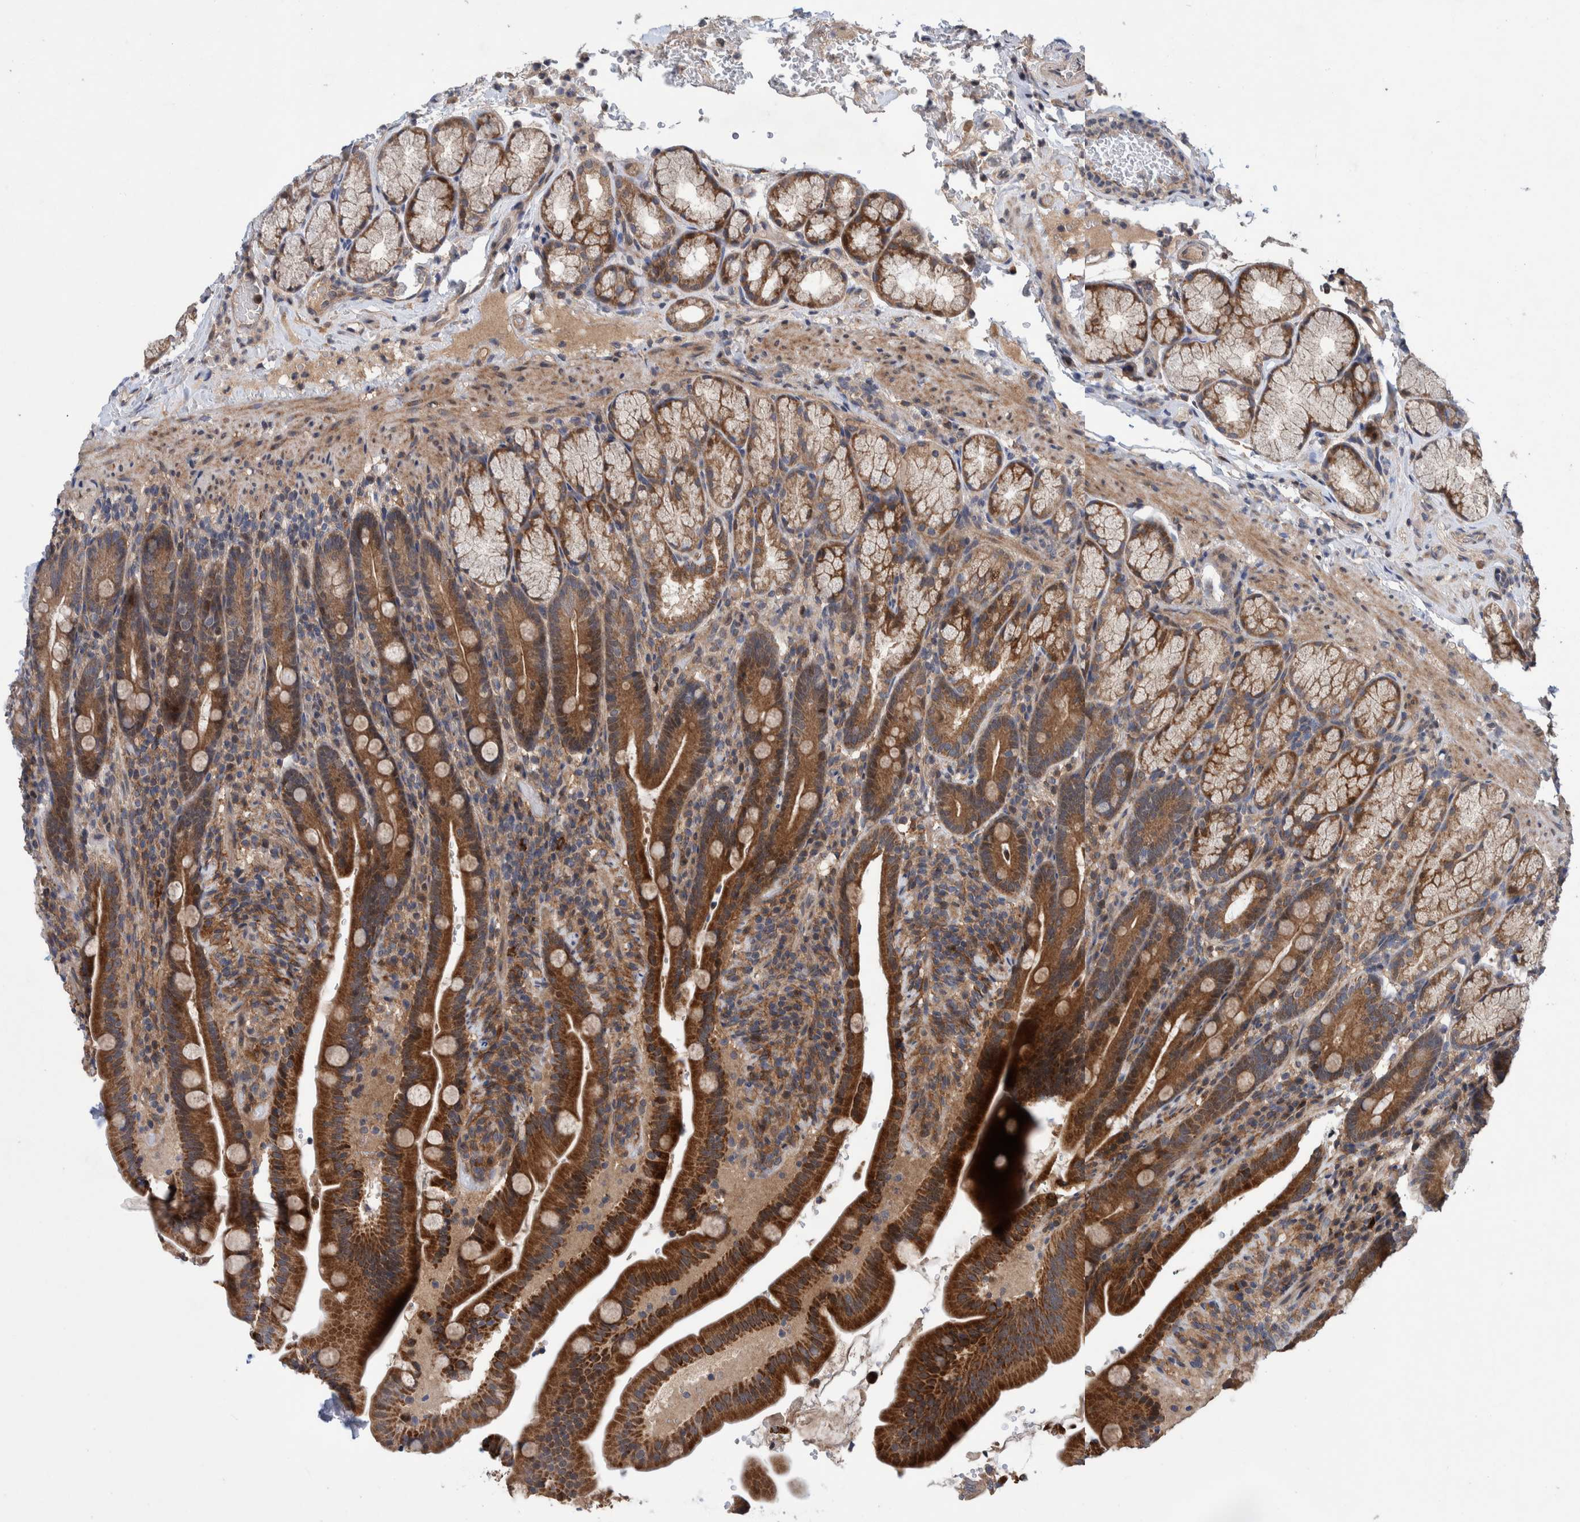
{"staining": {"intensity": "strong", "quantity": ">75%", "location": "cytoplasmic/membranous"}, "tissue": "duodenum", "cell_type": "Glandular cells", "image_type": "normal", "snomed": [{"axis": "morphology", "description": "Normal tissue, NOS"}, {"axis": "topography", "description": "Duodenum"}], "caption": "Duodenum stained with immunohistochemistry displays strong cytoplasmic/membranous staining in approximately >75% of glandular cells.", "gene": "PIK3R6", "patient": {"sex": "male", "age": 54}}